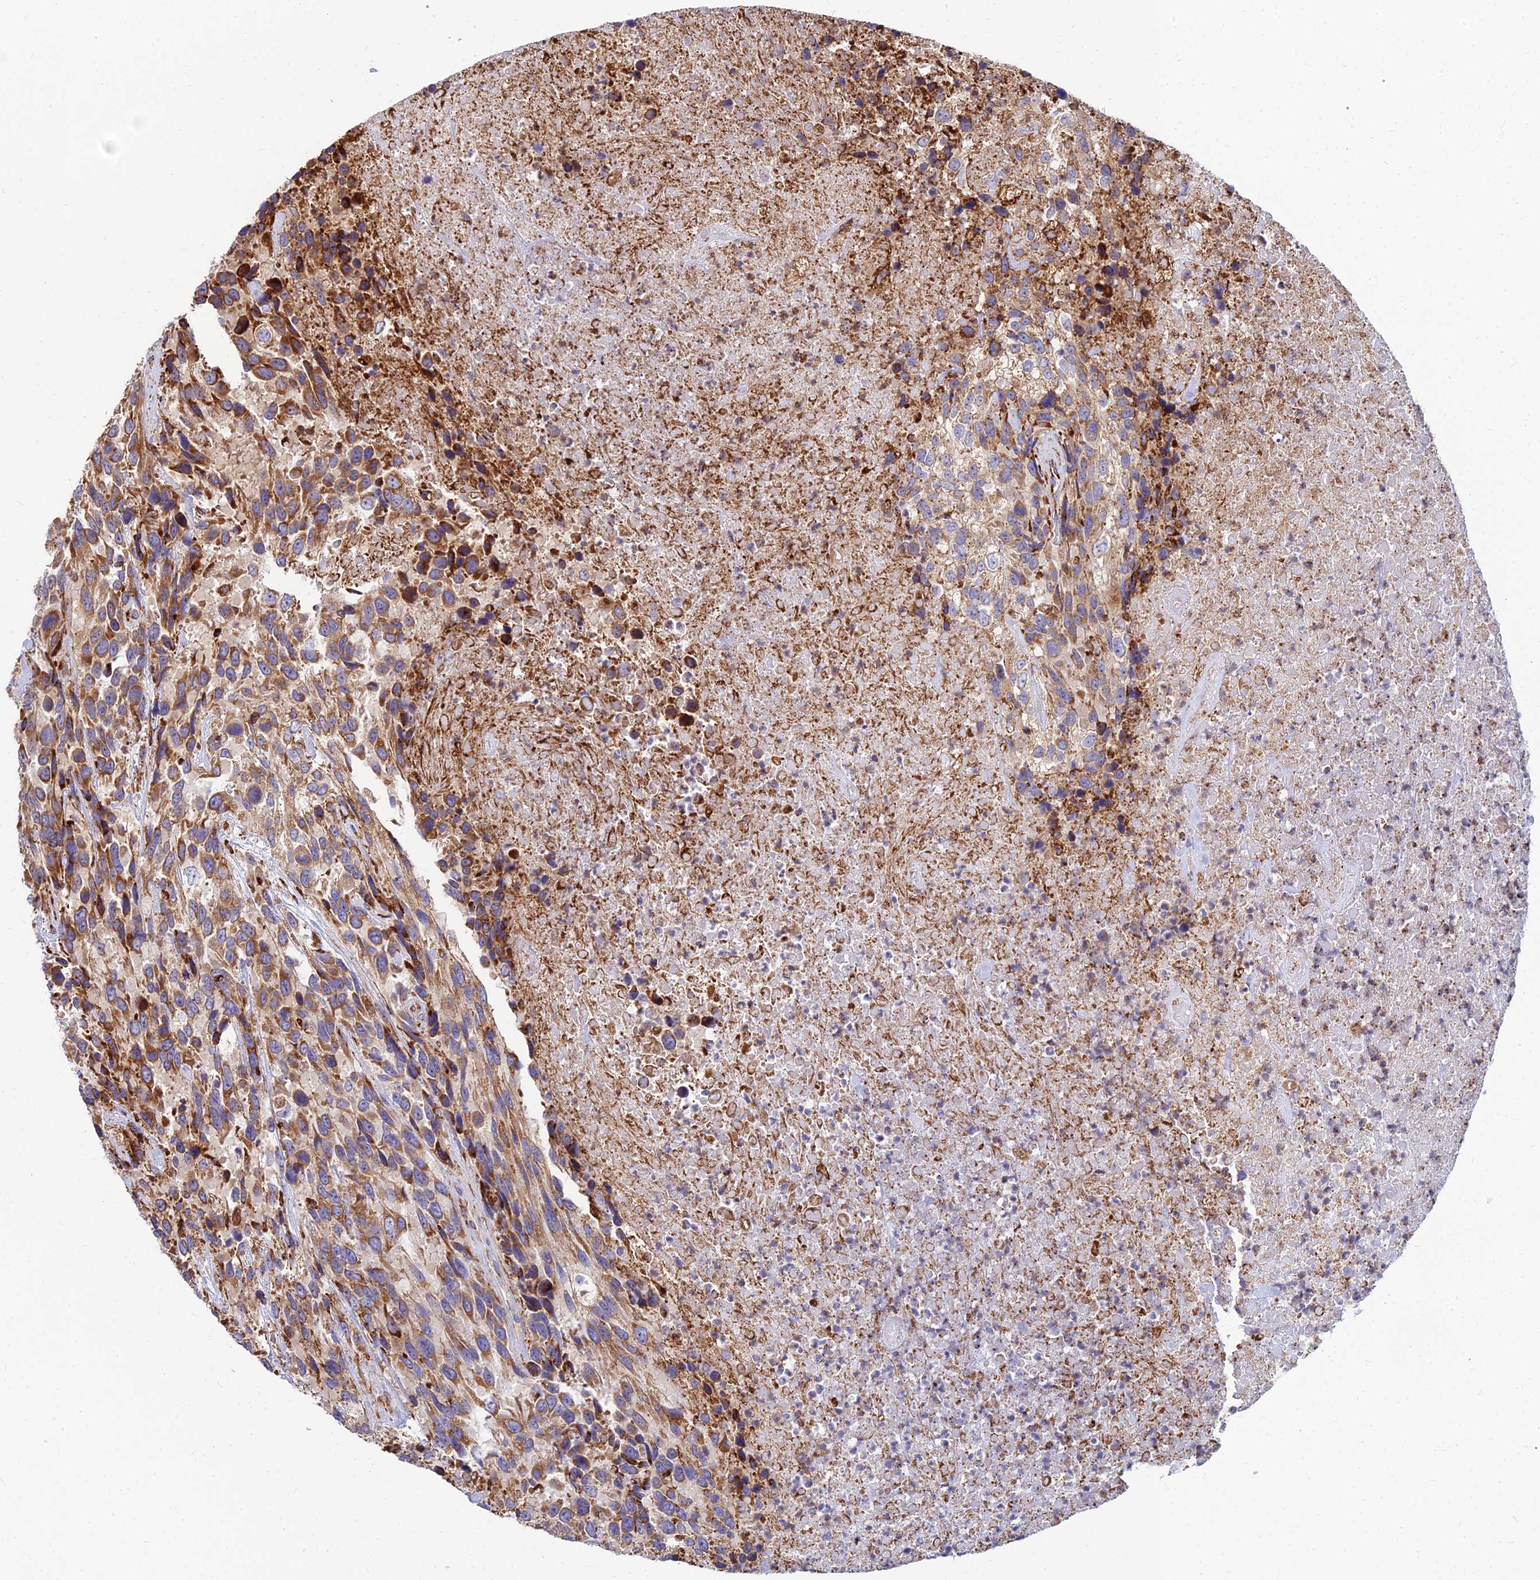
{"staining": {"intensity": "moderate", "quantity": ">75%", "location": "cytoplasmic/membranous"}, "tissue": "urothelial cancer", "cell_type": "Tumor cells", "image_type": "cancer", "snomed": [{"axis": "morphology", "description": "Urothelial carcinoma, High grade"}, {"axis": "topography", "description": "Urinary bladder"}], "caption": "Protein analysis of high-grade urothelial carcinoma tissue demonstrates moderate cytoplasmic/membranous expression in approximately >75% of tumor cells.", "gene": "CCT6B", "patient": {"sex": "female", "age": 70}}